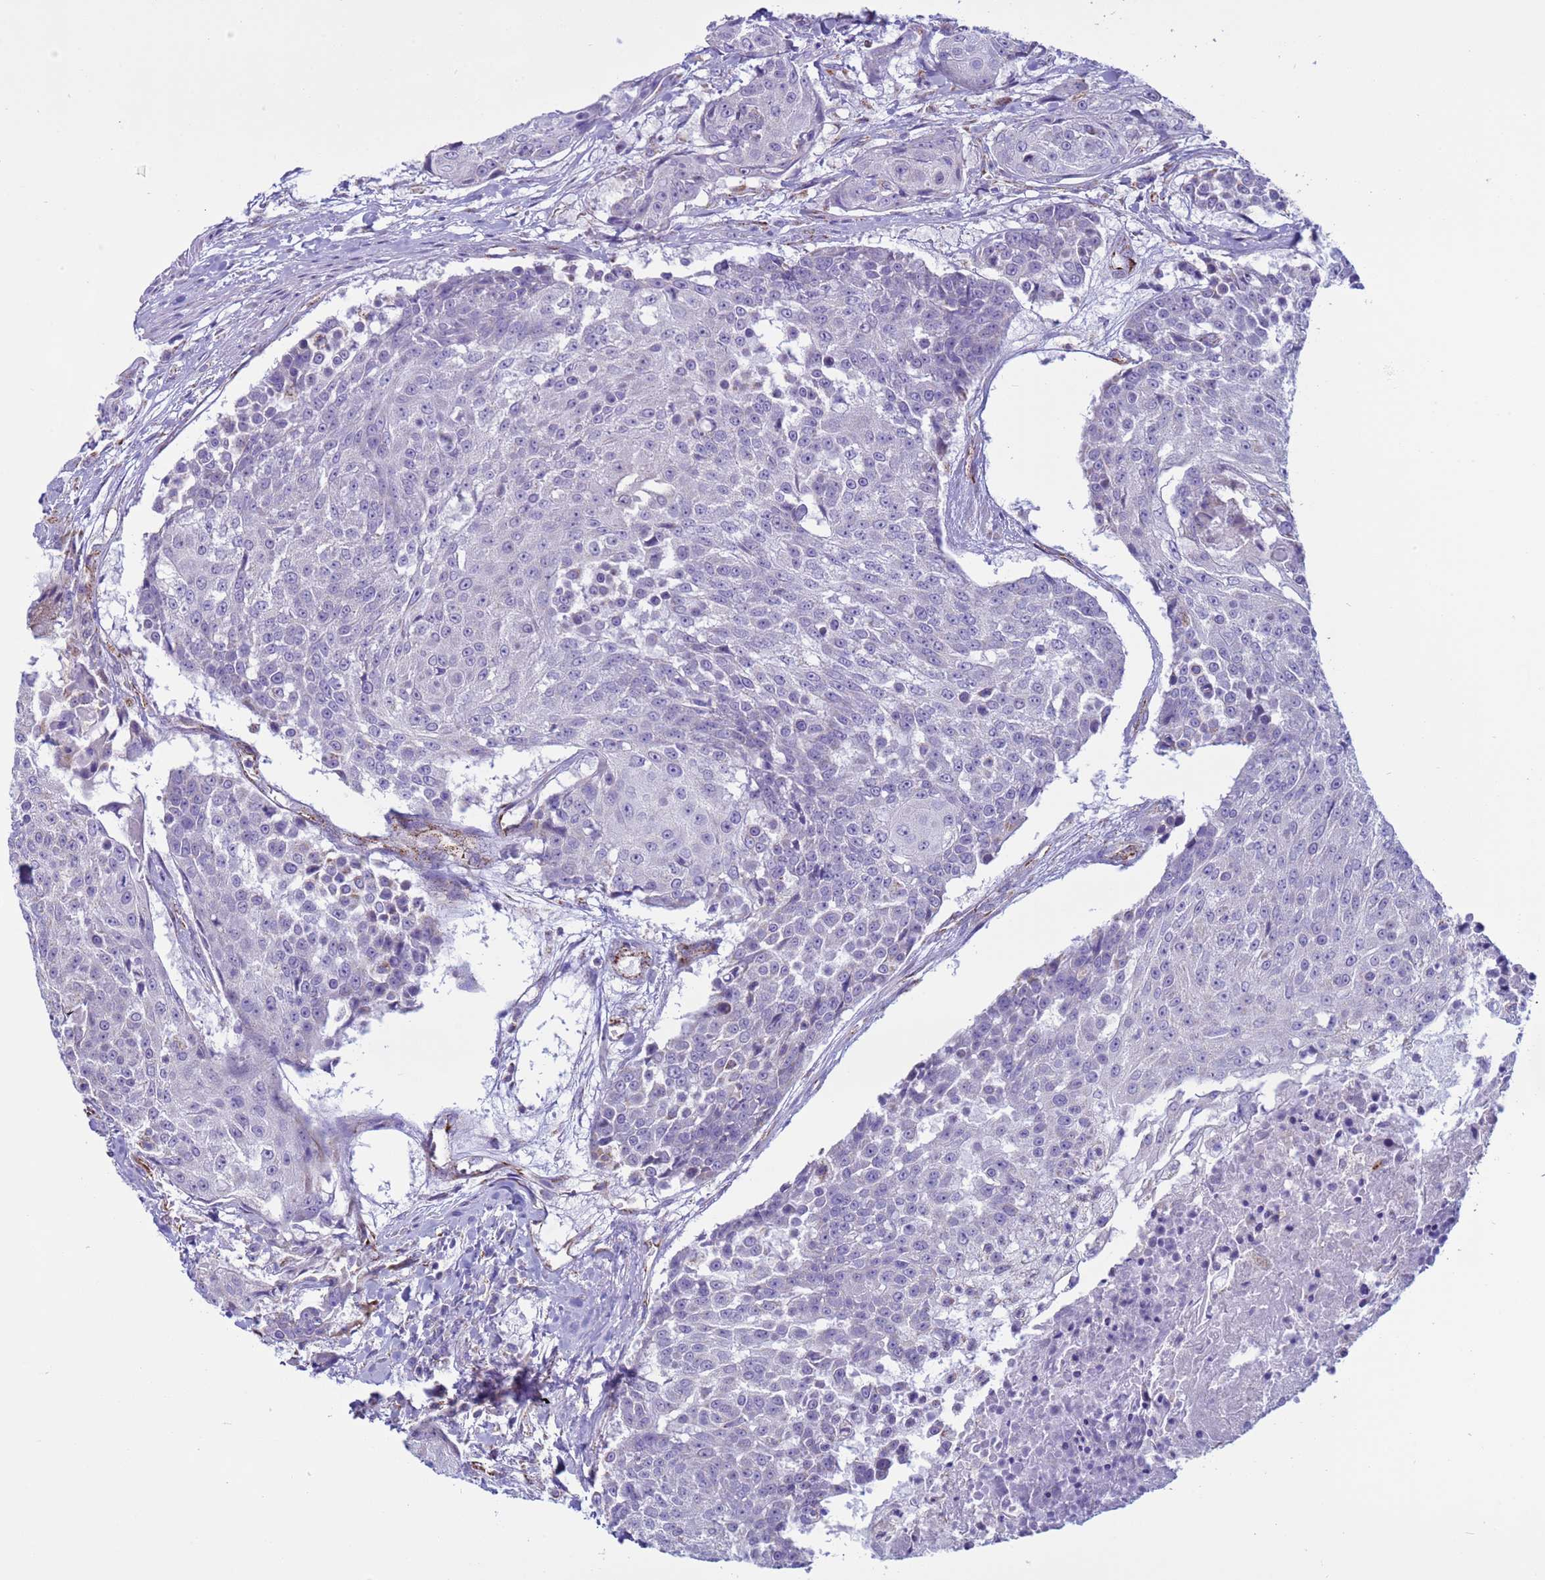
{"staining": {"intensity": "negative", "quantity": "none", "location": "none"}, "tissue": "urothelial cancer", "cell_type": "Tumor cells", "image_type": "cancer", "snomed": [{"axis": "morphology", "description": "Urothelial carcinoma, High grade"}, {"axis": "topography", "description": "Urinary bladder"}], "caption": "Human urothelial cancer stained for a protein using immunohistochemistry (IHC) exhibits no staining in tumor cells.", "gene": "NCALD", "patient": {"sex": "female", "age": 63}}